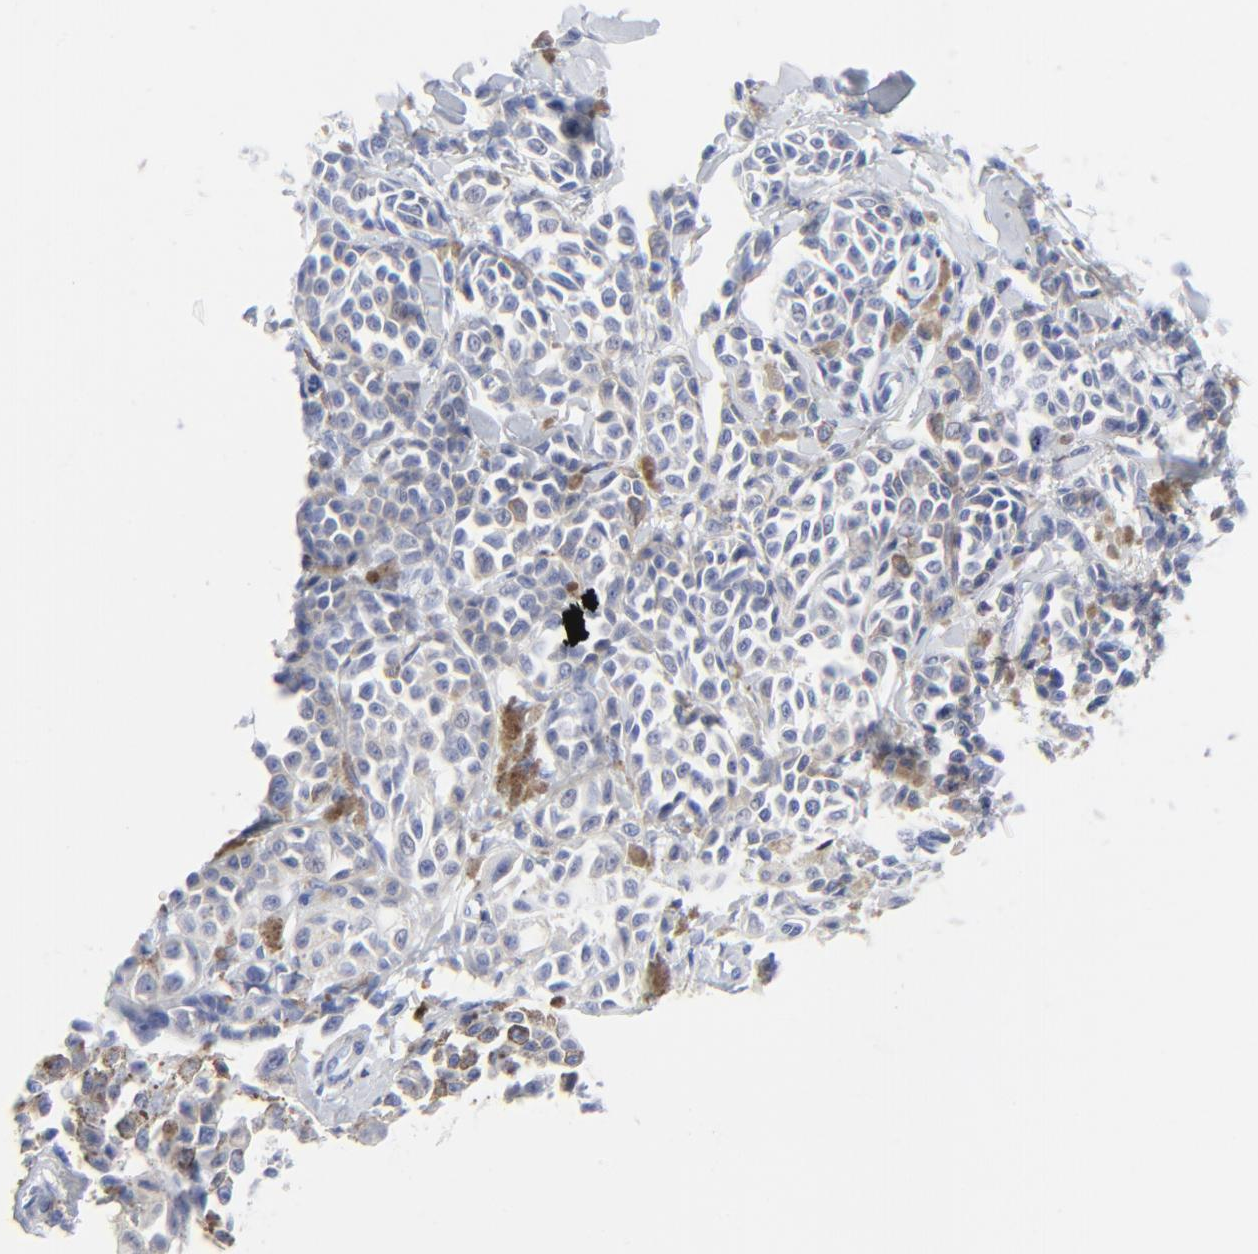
{"staining": {"intensity": "weak", "quantity": "25%-75%", "location": "cytoplasmic/membranous"}, "tissue": "melanoma", "cell_type": "Tumor cells", "image_type": "cancer", "snomed": [{"axis": "morphology", "description": "Malignant melanoma, NOS"}, {"axis": "topography", "description": "Skin"}], "caption": "IHC staining of melanoma, which demonstrates low levels of weak cytoplasmic/membranous expression in about 25%-75% of tumor cells indicating weak cytoplasmic/membranous protein expression. The staining was performed using DAB (brown) for protein detection and nuclei were counterstained in hematoxylin (blue).", "gene": "LCK", "patient": {"sex": "female", "age": 38}}